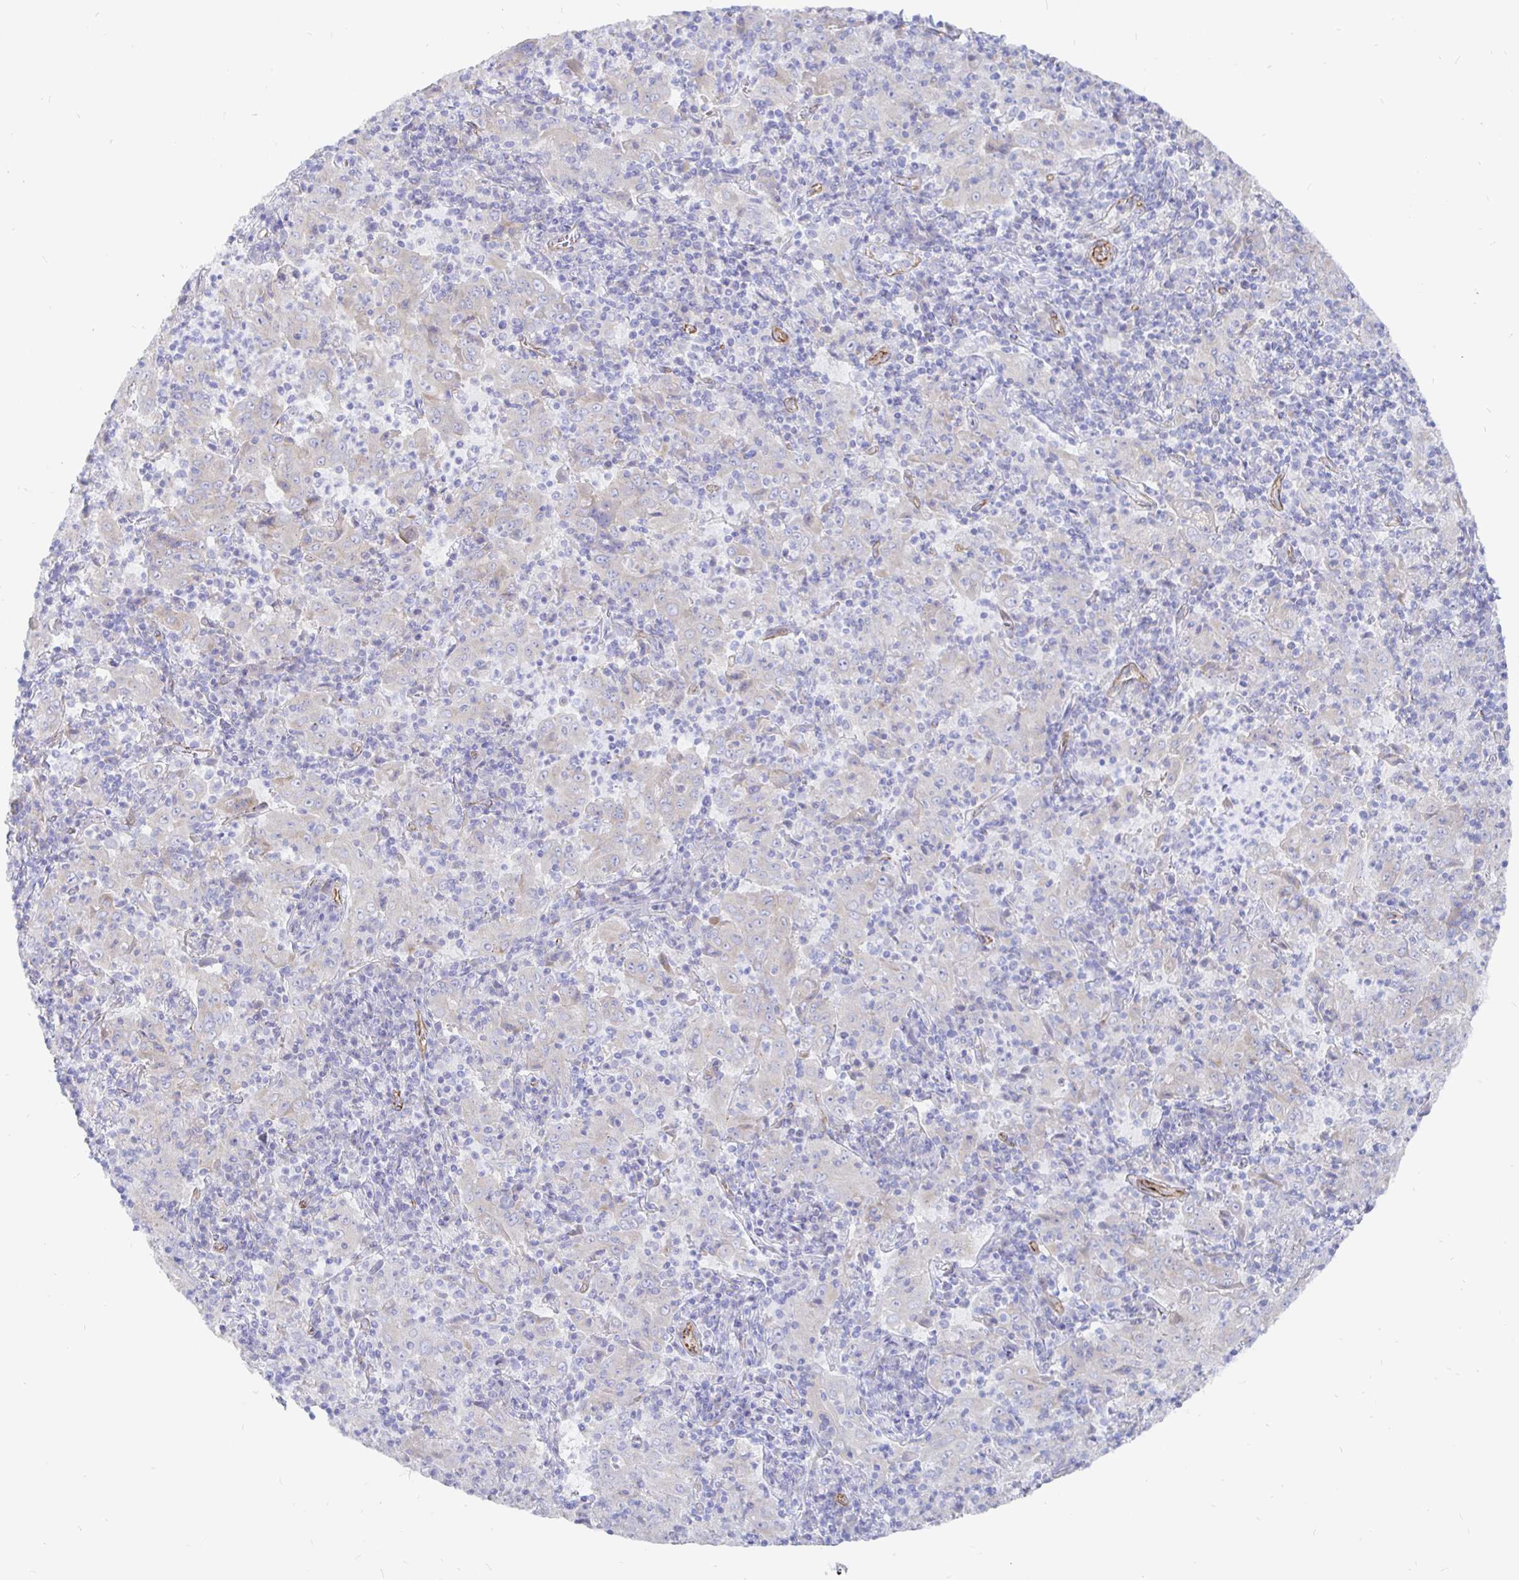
{"staining": {"intensity": "negative", "quantity": "none", "location": "none"}, "tissue": "pancreatic cancer", "cell_type": "Tumor cells", "image_type": "cancer", "snomed": [{"axis": "morphology", "description": "Adenocarcinoma, NOS"}, {"axis": "topography", "description": "Pancreas"}], "caption": "The immunohistochemistry (IHC) photomicrograph has no significant staining in tumor cells of pancreatic cancer (adenocarcinoma) tissue. The staining is performed using DAB brown chromogen with nuclei counter-stained in using hematoxylin.", "gene": "COX16", "patient": {"sex": "male", "age": 63}}